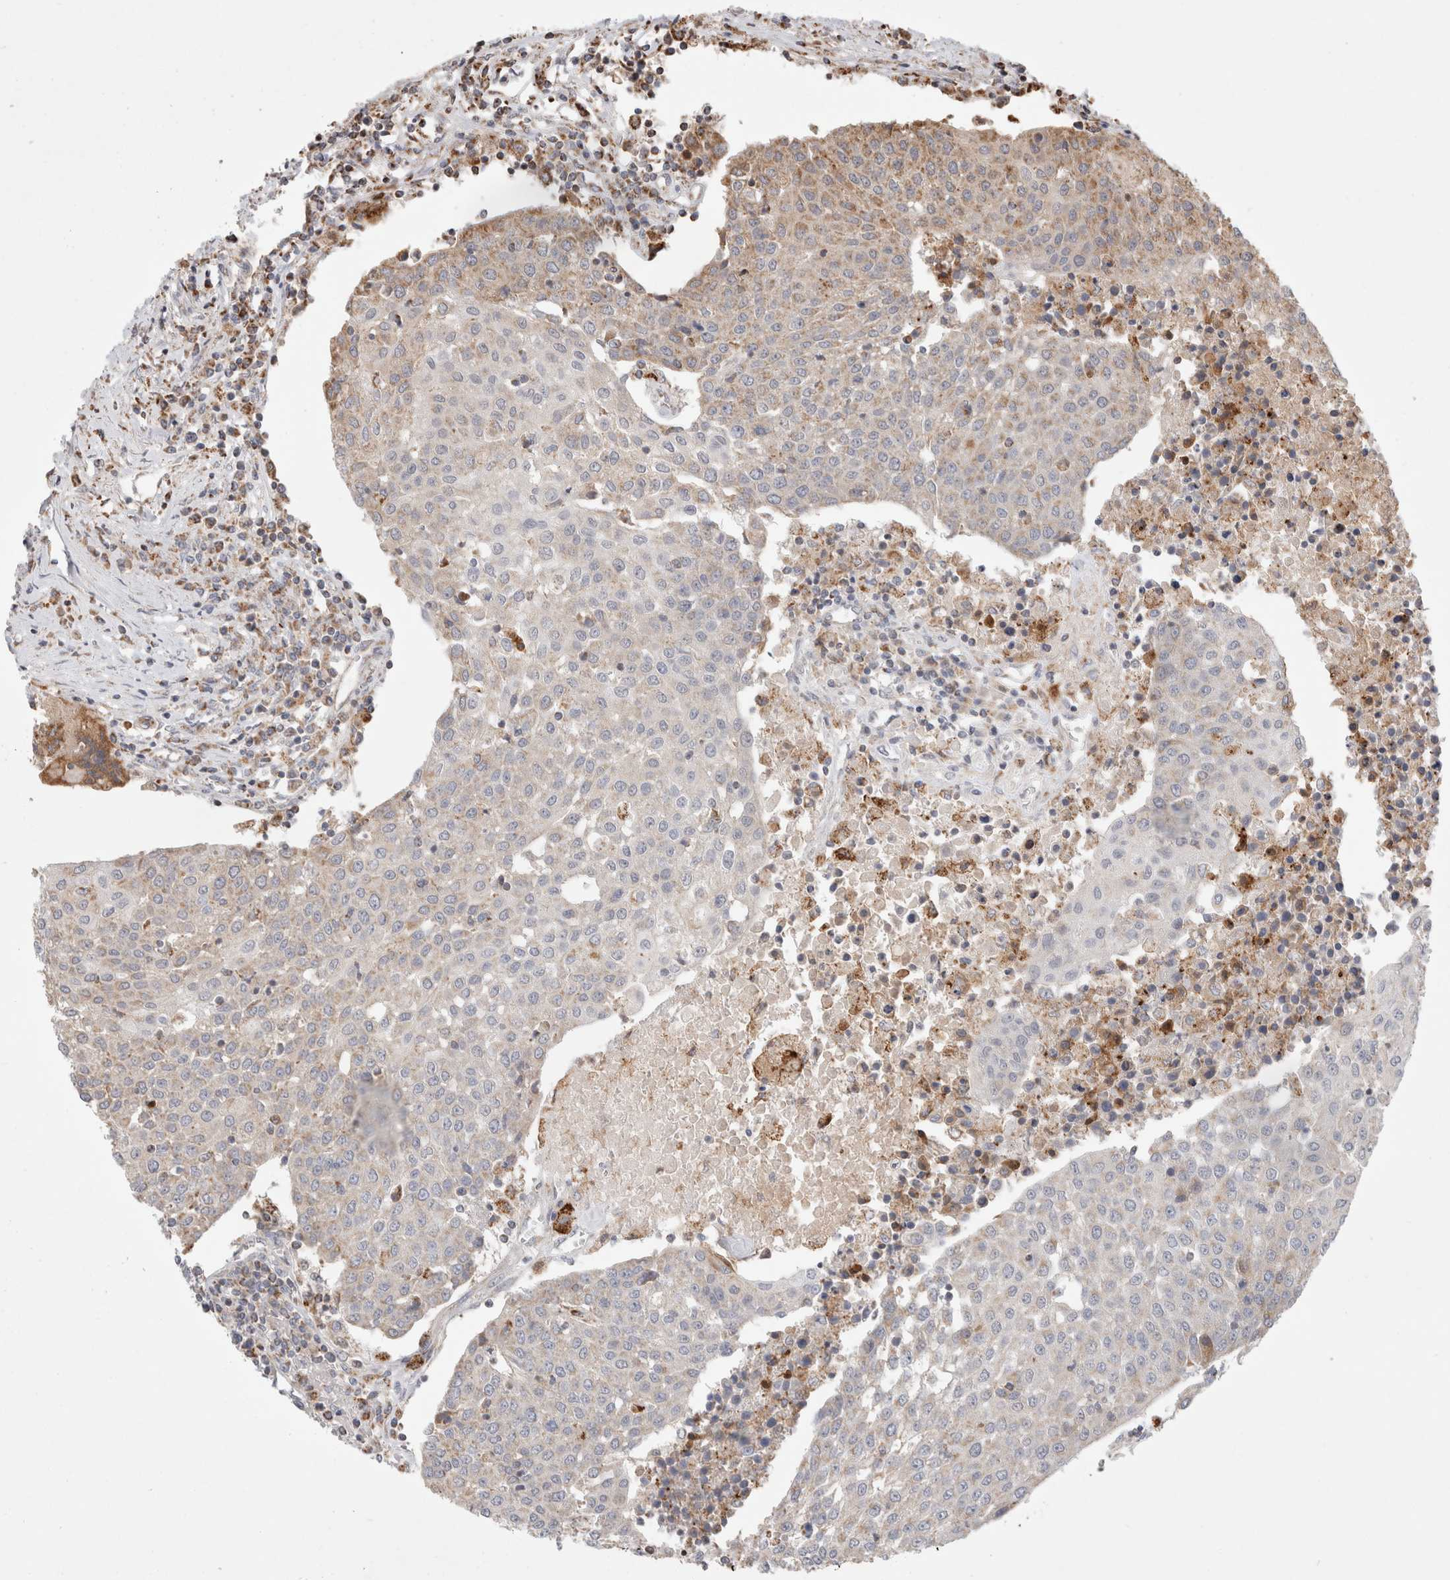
{"staining": {"intensity": "weak", "quantity": "<25%", "location": "cytoplasmic/membranous"}, "tissue": "urothelial cancer", "cell_type": "Tumor cells", "image_type": "cancer", "snomed": [{"axis": "morphology", "description": "Urothelial carcinoma, High grade"}, {"axis": "topography", "description": "Urinary bladder"}], "caption": "The photomicrograph demonstrates no significant staining in tumor cells of urothelial cancer.", "gene": "HROB", "patient": {"sex": "female", "age": 85}}